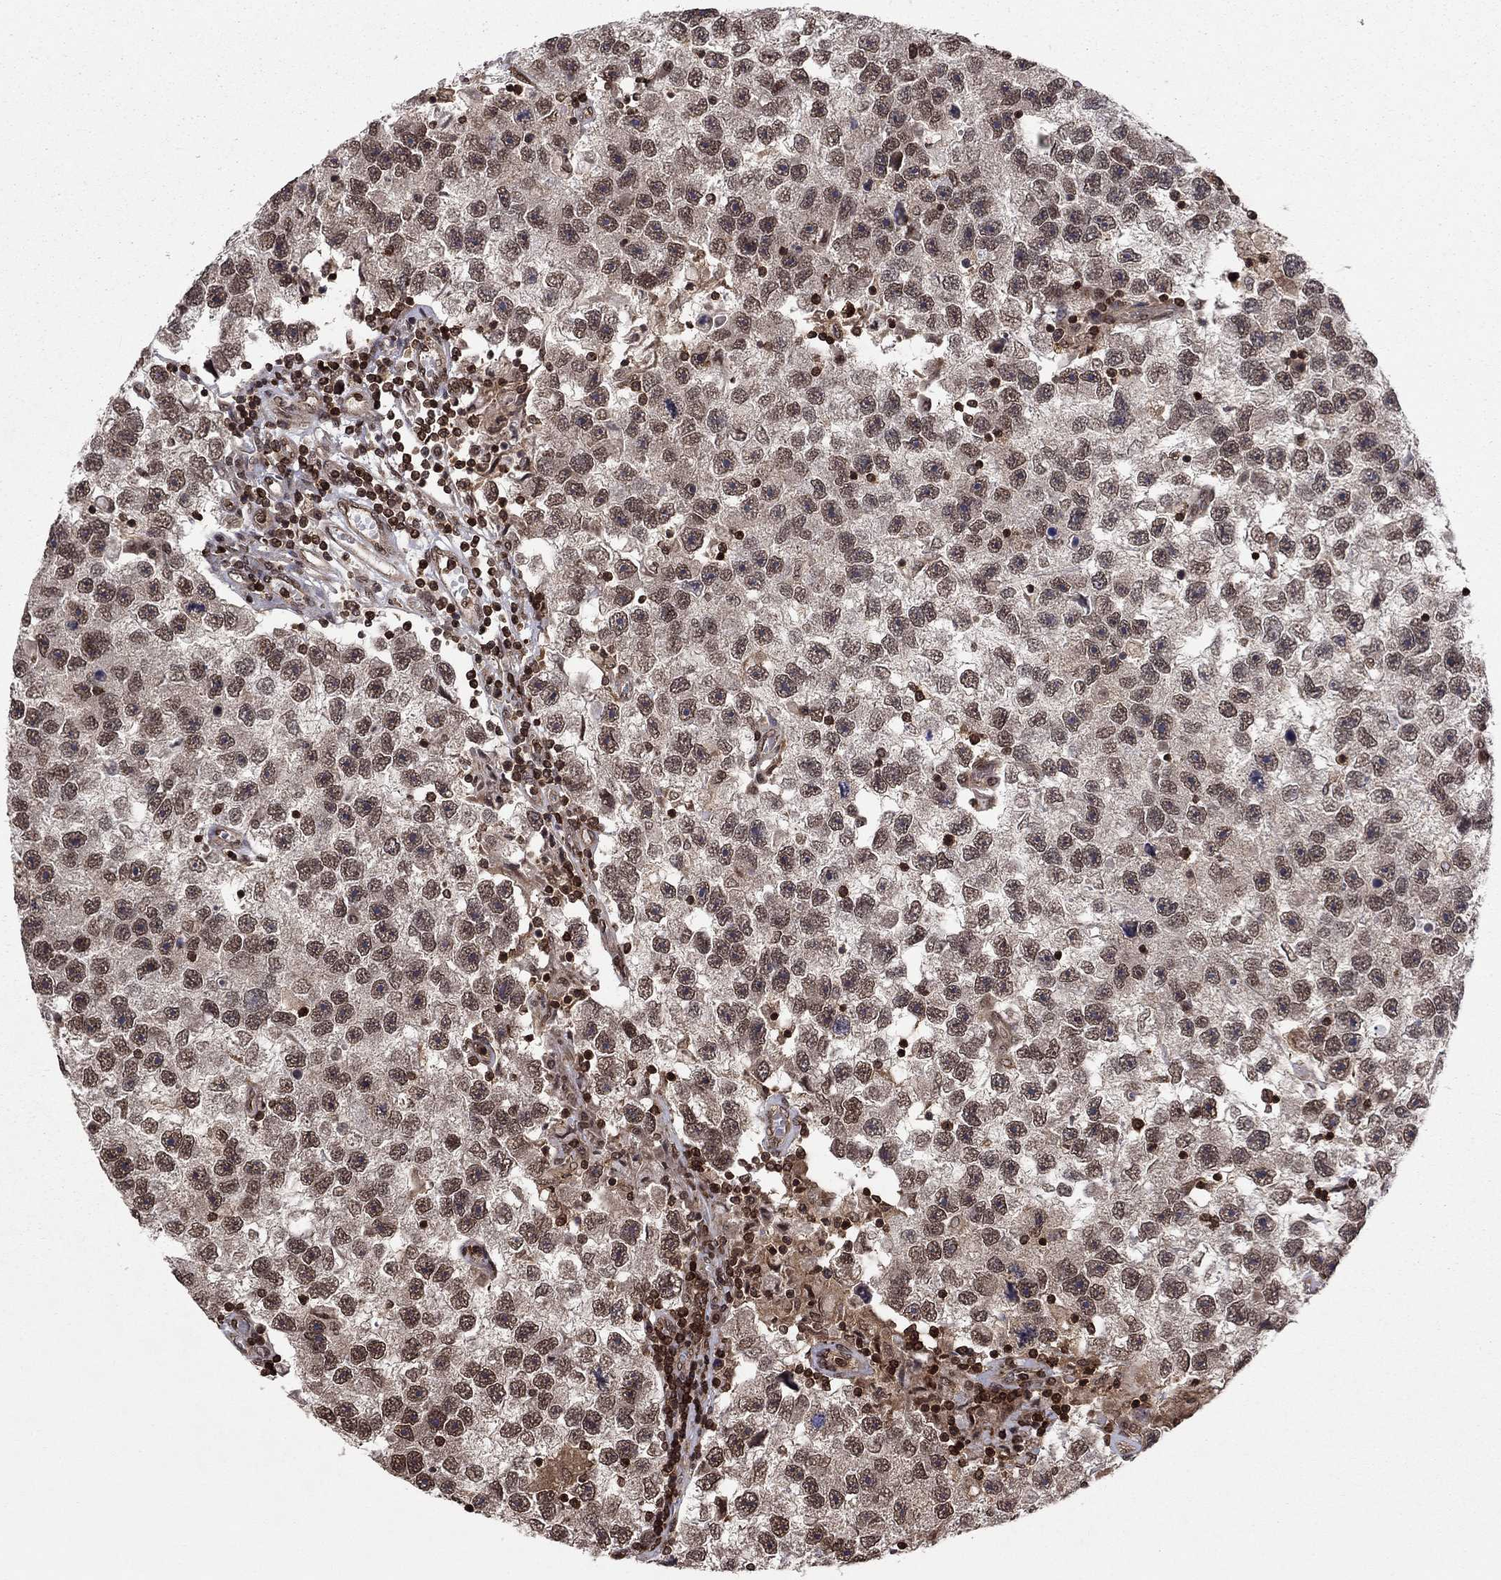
{"staining": {"intensity": "weak", "quantity": "<25%", "location": "nuclear"}, "tissue": "testis cancer", "cell_type": "Tumor cells", "image_type": "cancer", "snomed": [{"axis": "morphology", "description": "Seminoma, NOS"}, {"axis": "topography", "description": "Testis"}], "caption": "Immunohistochemistry of human testis cancer shows no expression in tumor cells.", "gene": "SSX2IP", "patient": {"sex": "male", "age": 26}}